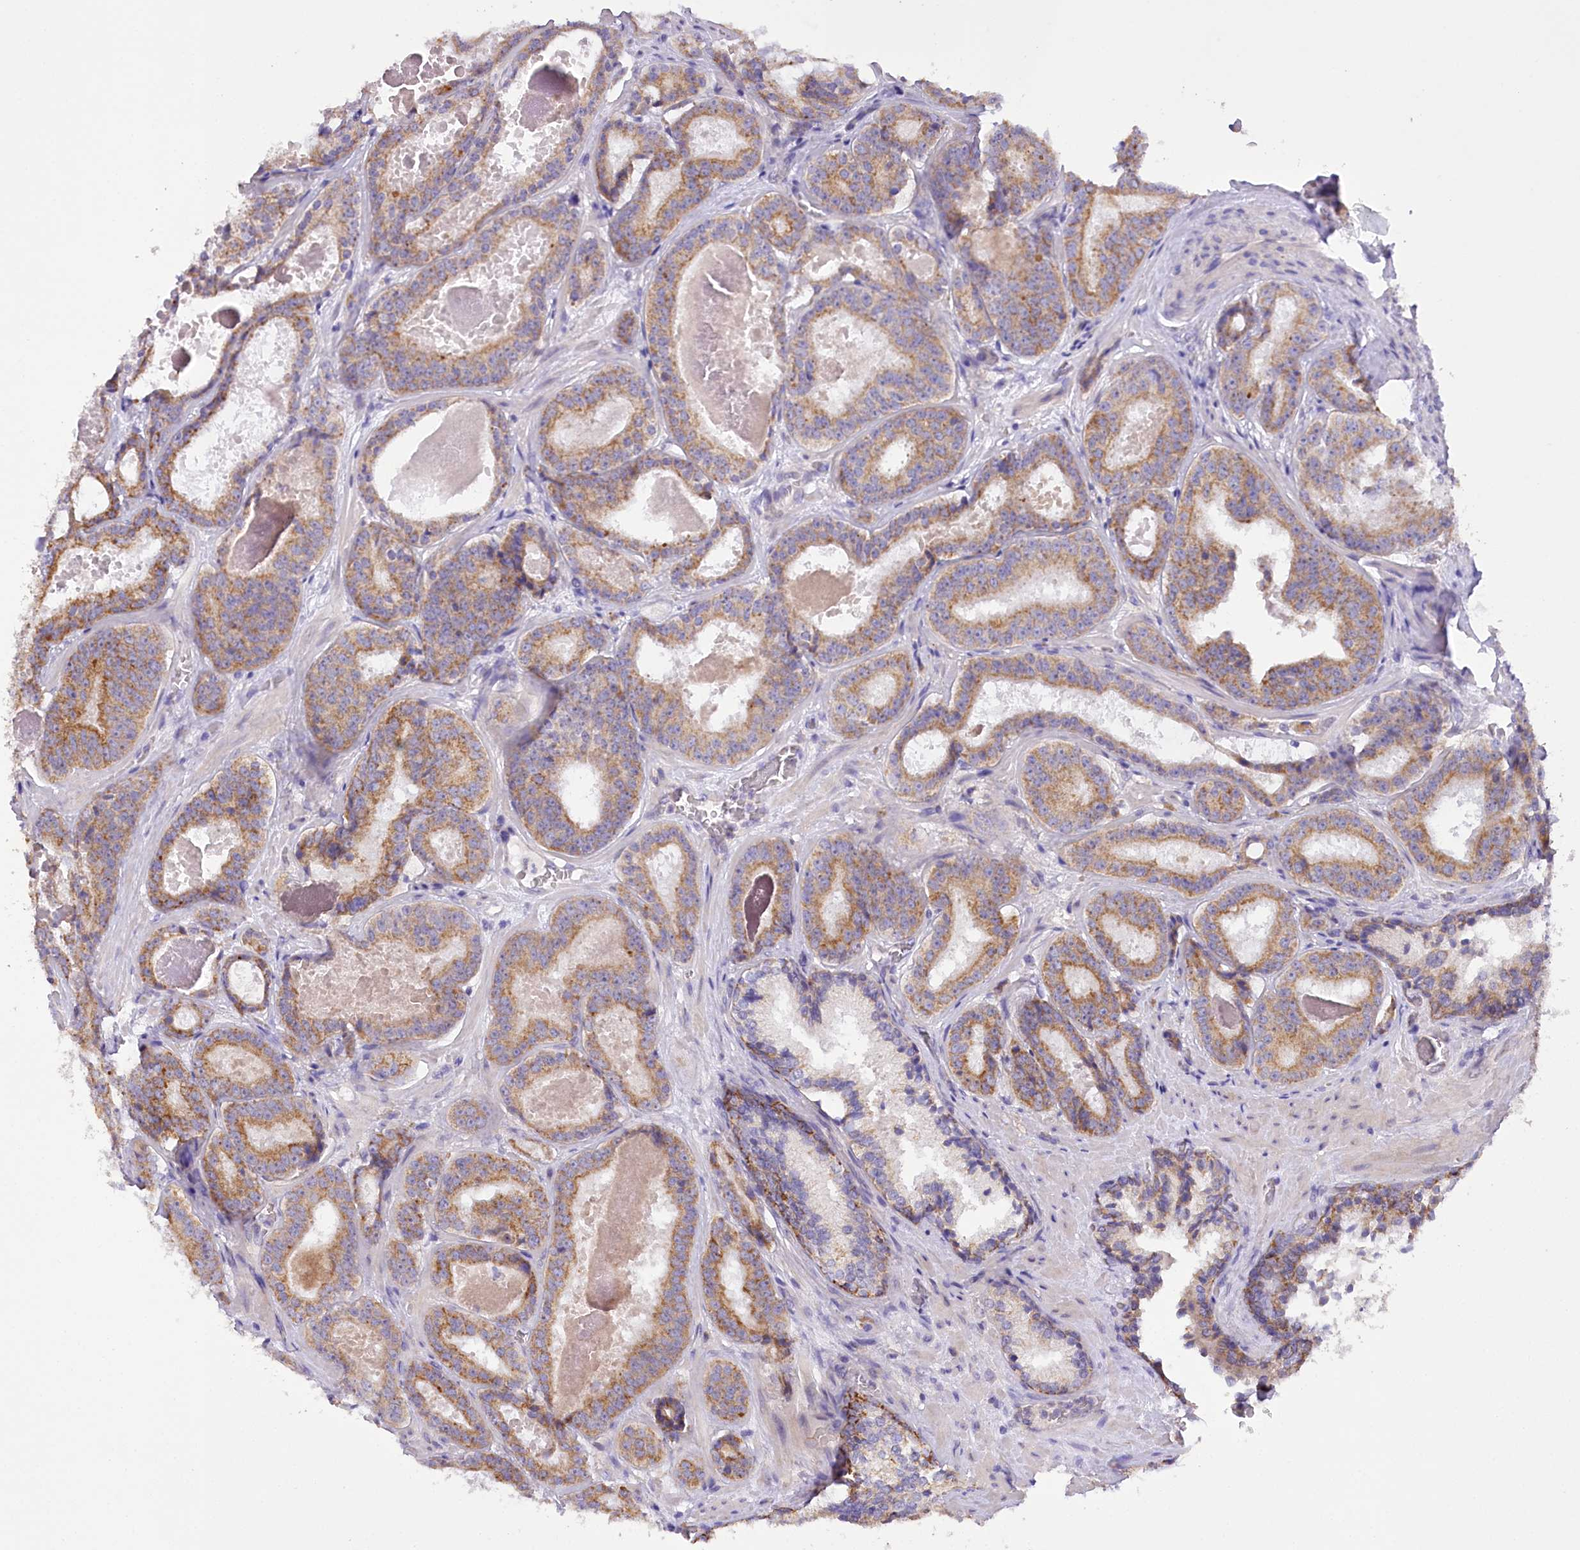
{"staining": {"intensity": "moderate", "quantity": ">75%", "location": "cytoplasmic/membranous"}, "tissue": "prostate cancer", "cell_type": "Tumor cells", "image_type": "cancer", "snomed": [{"axis": "morphology", "description": "Adenocarcinoma, High grade"}, {"axis": "topography", "description": "Prostate"}], "caption": "Immunohistochemistry of human prostate cancer displays medium levels of moderate cytoplasmic/membranous expression in approximately >75% of tumor cells.", "gene": "DCUN1D1", "patient": {"sex": "male", "age": 57}}